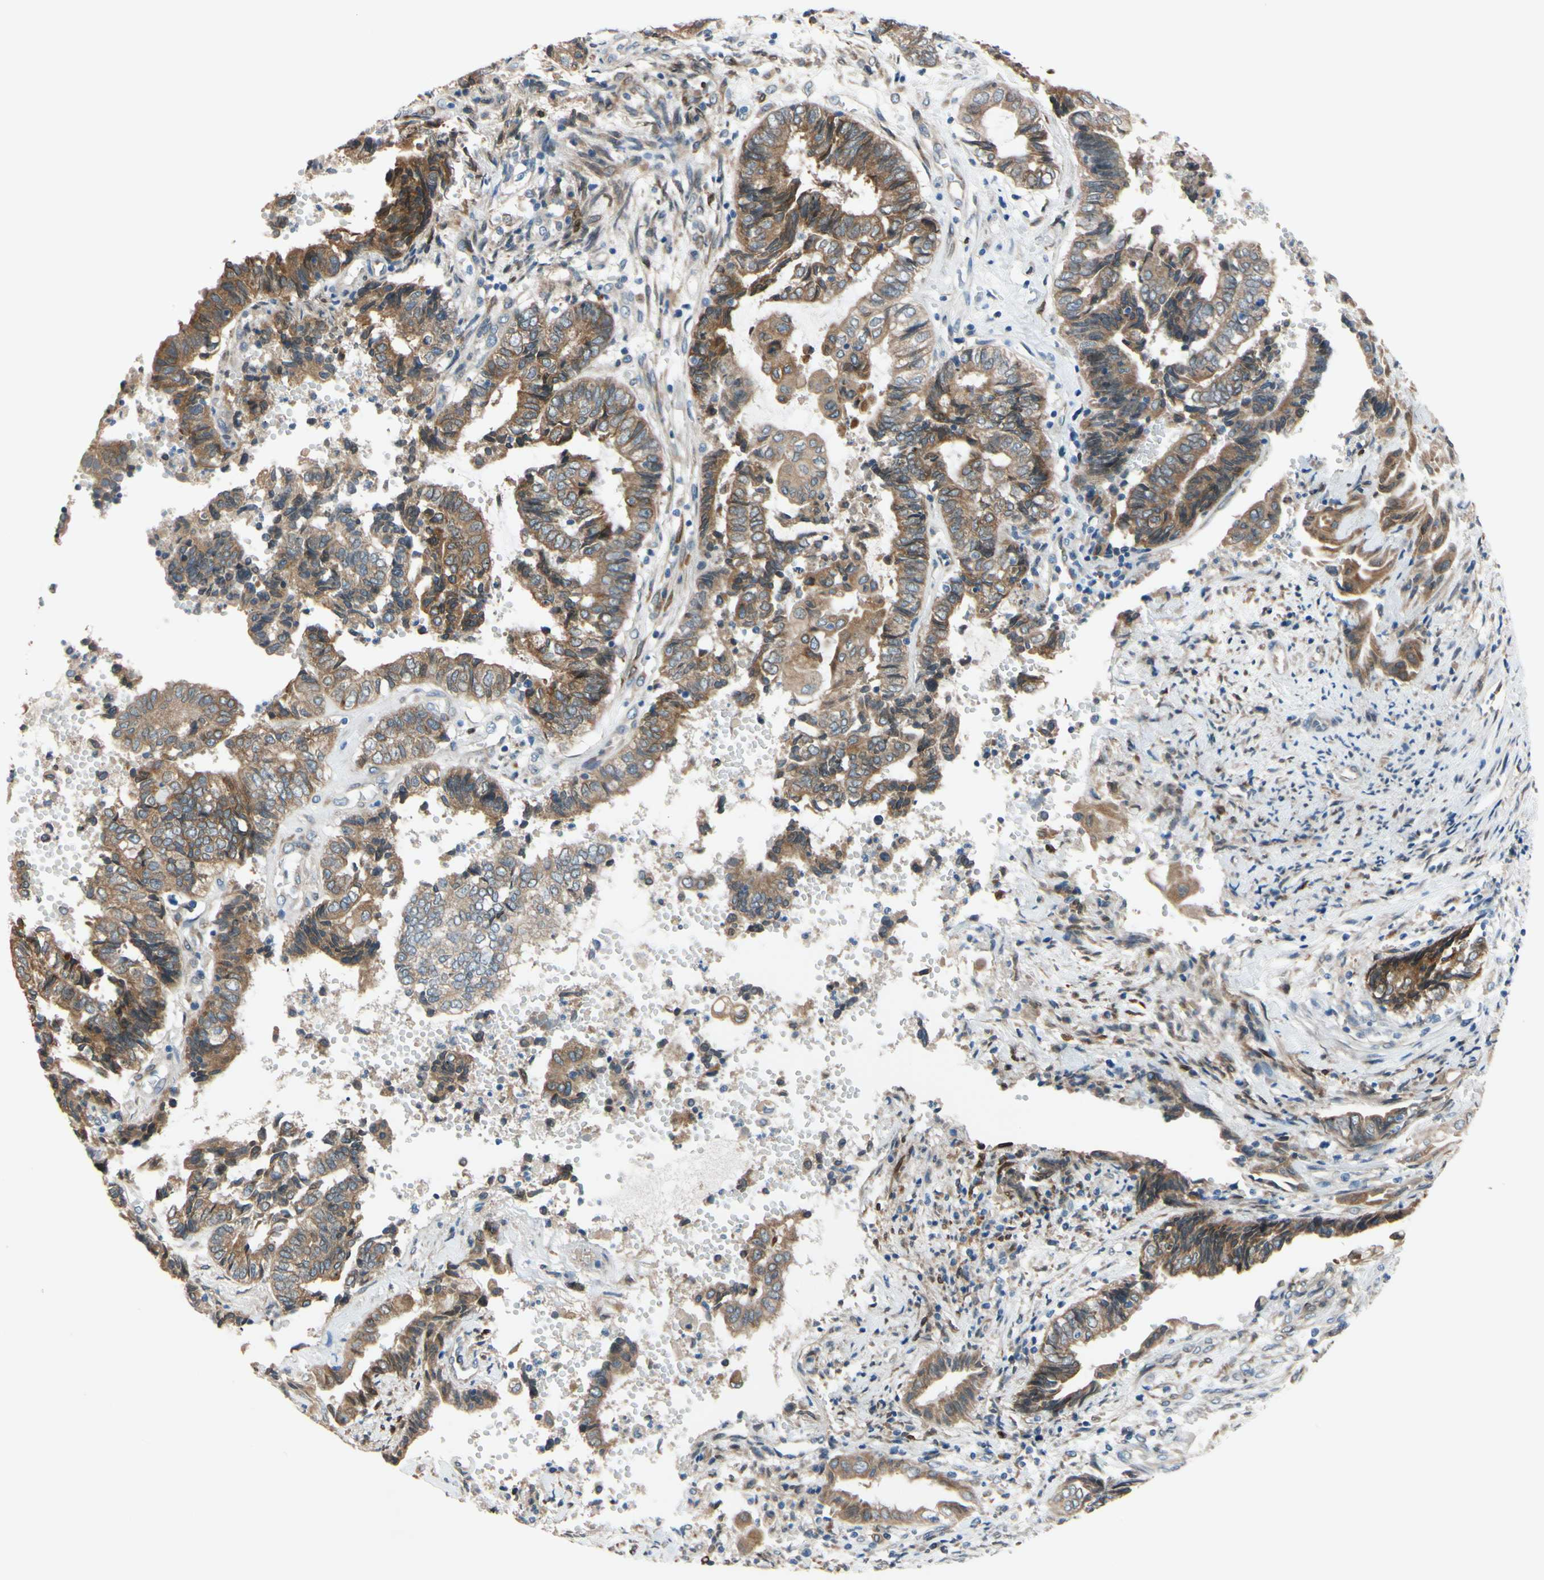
{"staining": {"intensity": "moderate", "quantity": ">75%", "location": "cytoplasmic/membranous"}, "tissue": "endometrial cancer", "cell_type": "Tumor cells", "image_type": "cancer", "snomed": [{"axis": "morphology", "description": "Adenocarcinoma, NOS"}, {"axis": "topography", "description": "Uterus"}, {"axis": "topography", "description": "Endometrium"}], "caption": "Human endometrial cancer (adenocarcinoma) stained with a protein marker shows moderate staining in tumor cells.", "gene": "PRXL2A", "patient": {"sex": "female", "age": 70}}